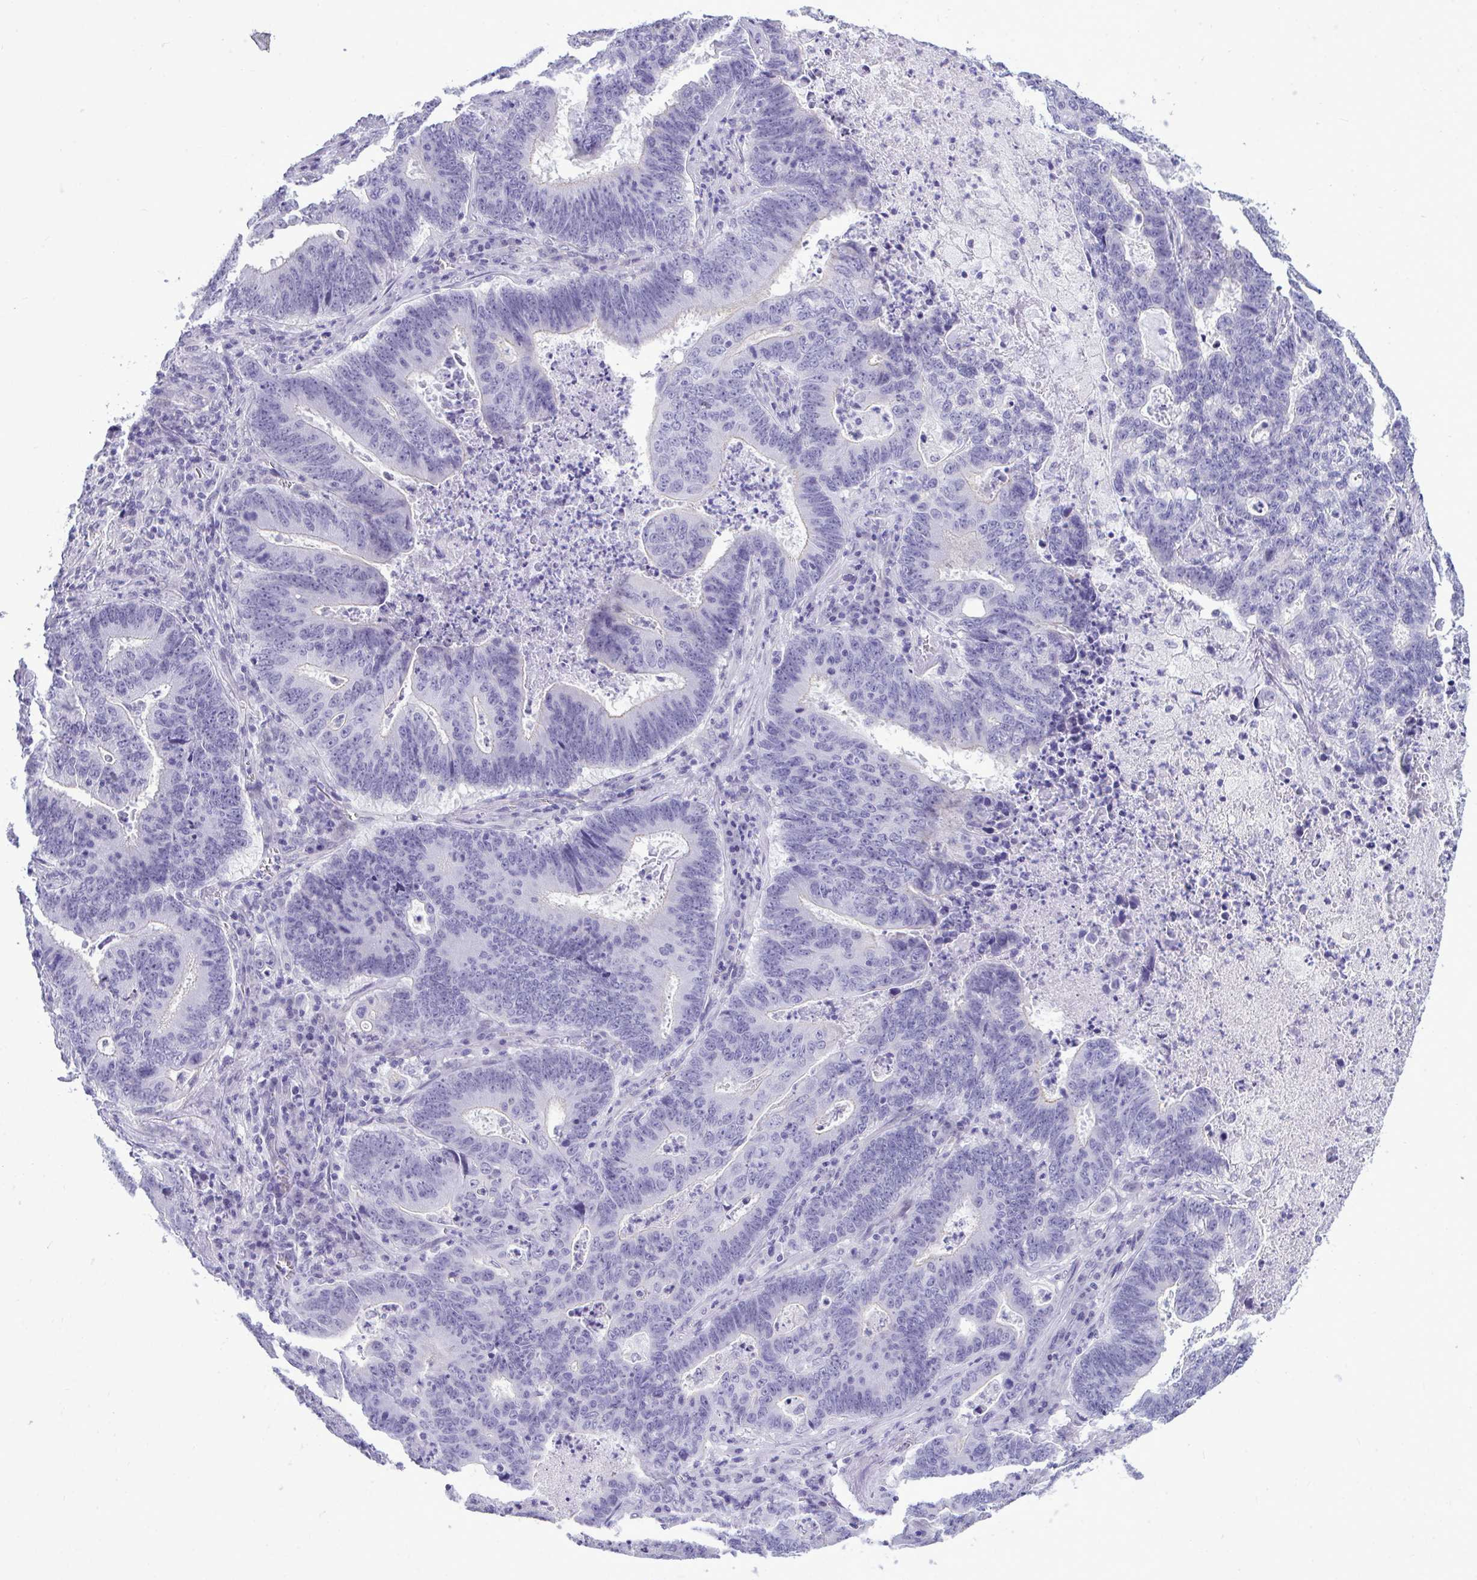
{"staining": {"intensity": "negative", "quantity": "none", "location": "none"}, "tissue": "lung cancer", "cell_type": "Tumor cells", "image_type": "cancer", "snomed": [{"axis": "morphology", "description": "Aneuploidy"}, {"axis": "morphology", "description": "Adenocarcinoma, NOS"}, {"axis": "morphology", "description": "Adenocarcinoma primary or metastatic"}, {"axis": "topography", "description": "Lung"}], "caption": "DAB (3,3'-diaminobenzidine) immunohistochemical staining of lung cancer shows no significant expression in tumor cells. Brightfield microscopy of immunohistochemistry stained with DAB (brown) and hematoxylin (blue), captured at high magnification.", "gene": "PRM2", "patient": {"sex": "female", "age": 75}}